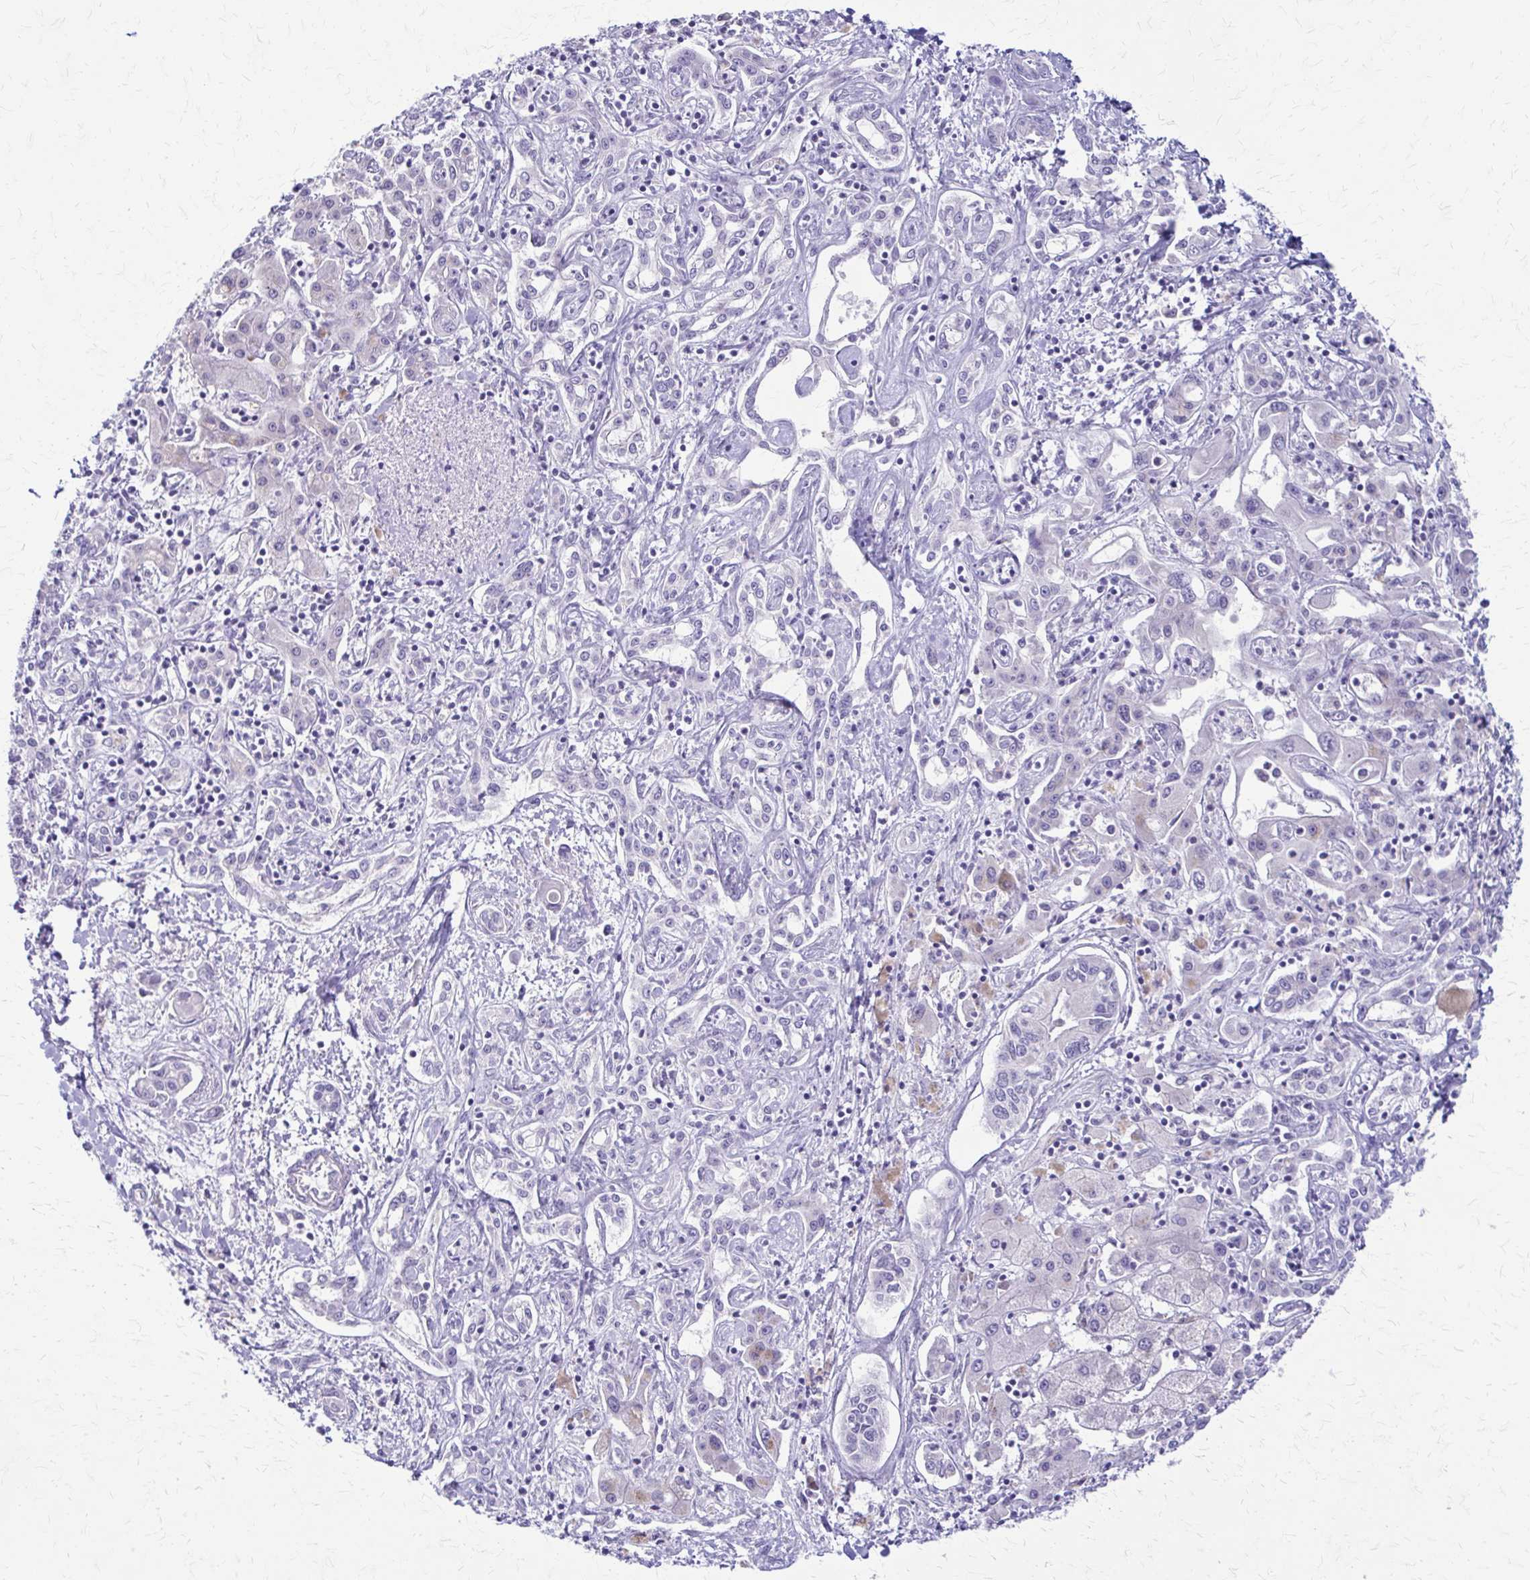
{"staining": {"intensity": "negative", "quantity": "none", "location": "none"}, "tissue": "liver cancer", "cell_type": "Tumor cells", "image_type": "cancer", "snomed": [{"axis": "morphology", "description": "Cholangiocarcinoma"}, {"axis": "topography", "description": "Liver"}], "caption": "There is no significant positivity in tumor cells of liver cancer.", "gene": "SAMD13", "patient": {"sex": "female", "age": 64}}